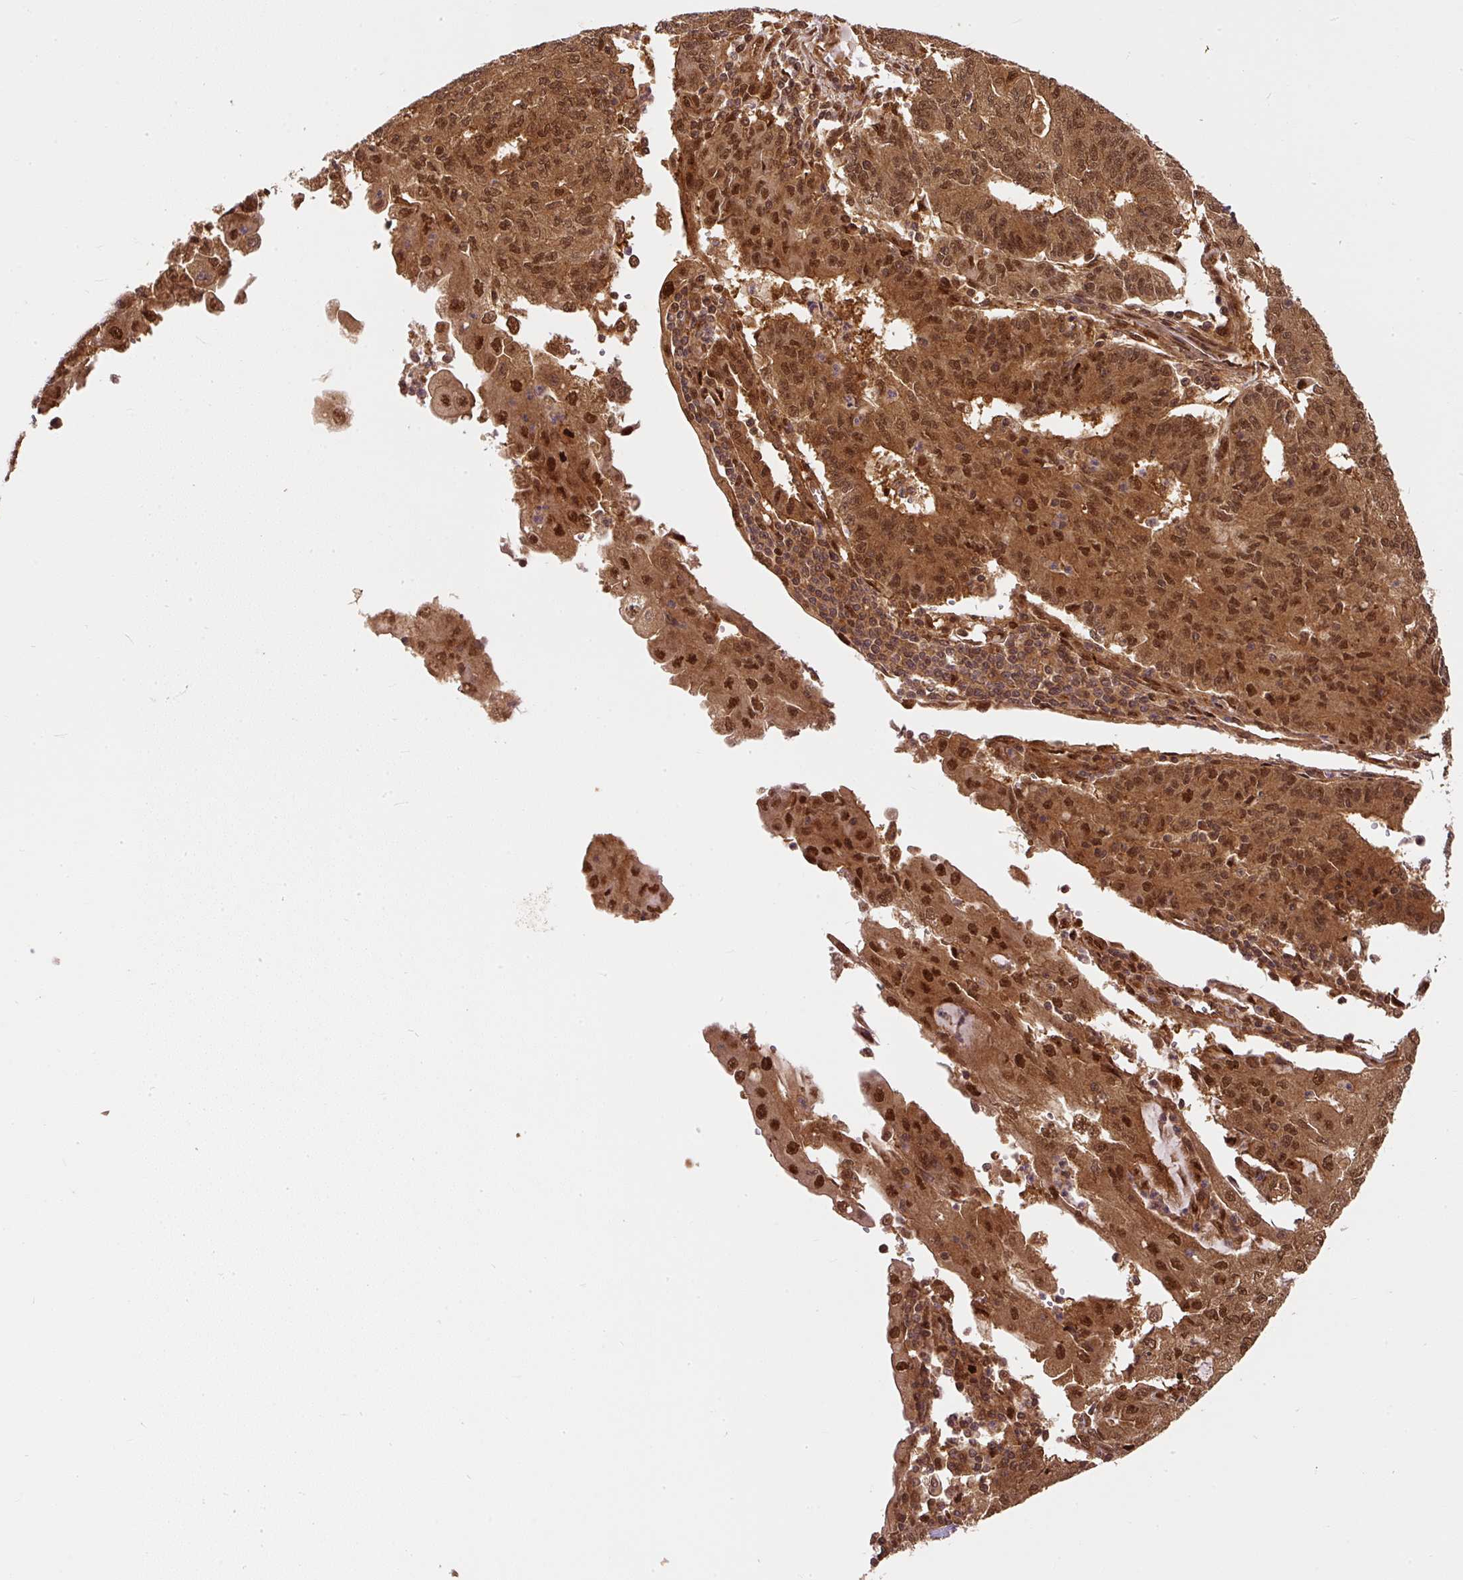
{"staining": {"intensity": "moderate", "quantity": ">75%", "location": "cytoplasmic/membranous,nuclear"}, "tissue": "endometrial cancer", "cell_type": "Tumor cells", "image_type": "cancer", "snomed": [{"axis": "morphology", "description": "Adenocarcinoma, NOS"}, {"axis": "topography", "description": "Endometrium"}], "caption": "High-power microscopy captured an IHC micrograph of endometrial cancer, revealing moderate cytoplasmic/membranous and nuclear expression in approximately >75% of tumor cells. The protein of interest is shown in brown color, while the nuclei are stained blue.", "gene": "PSMD1", "patient": {"sex": "female", "age": 56}}